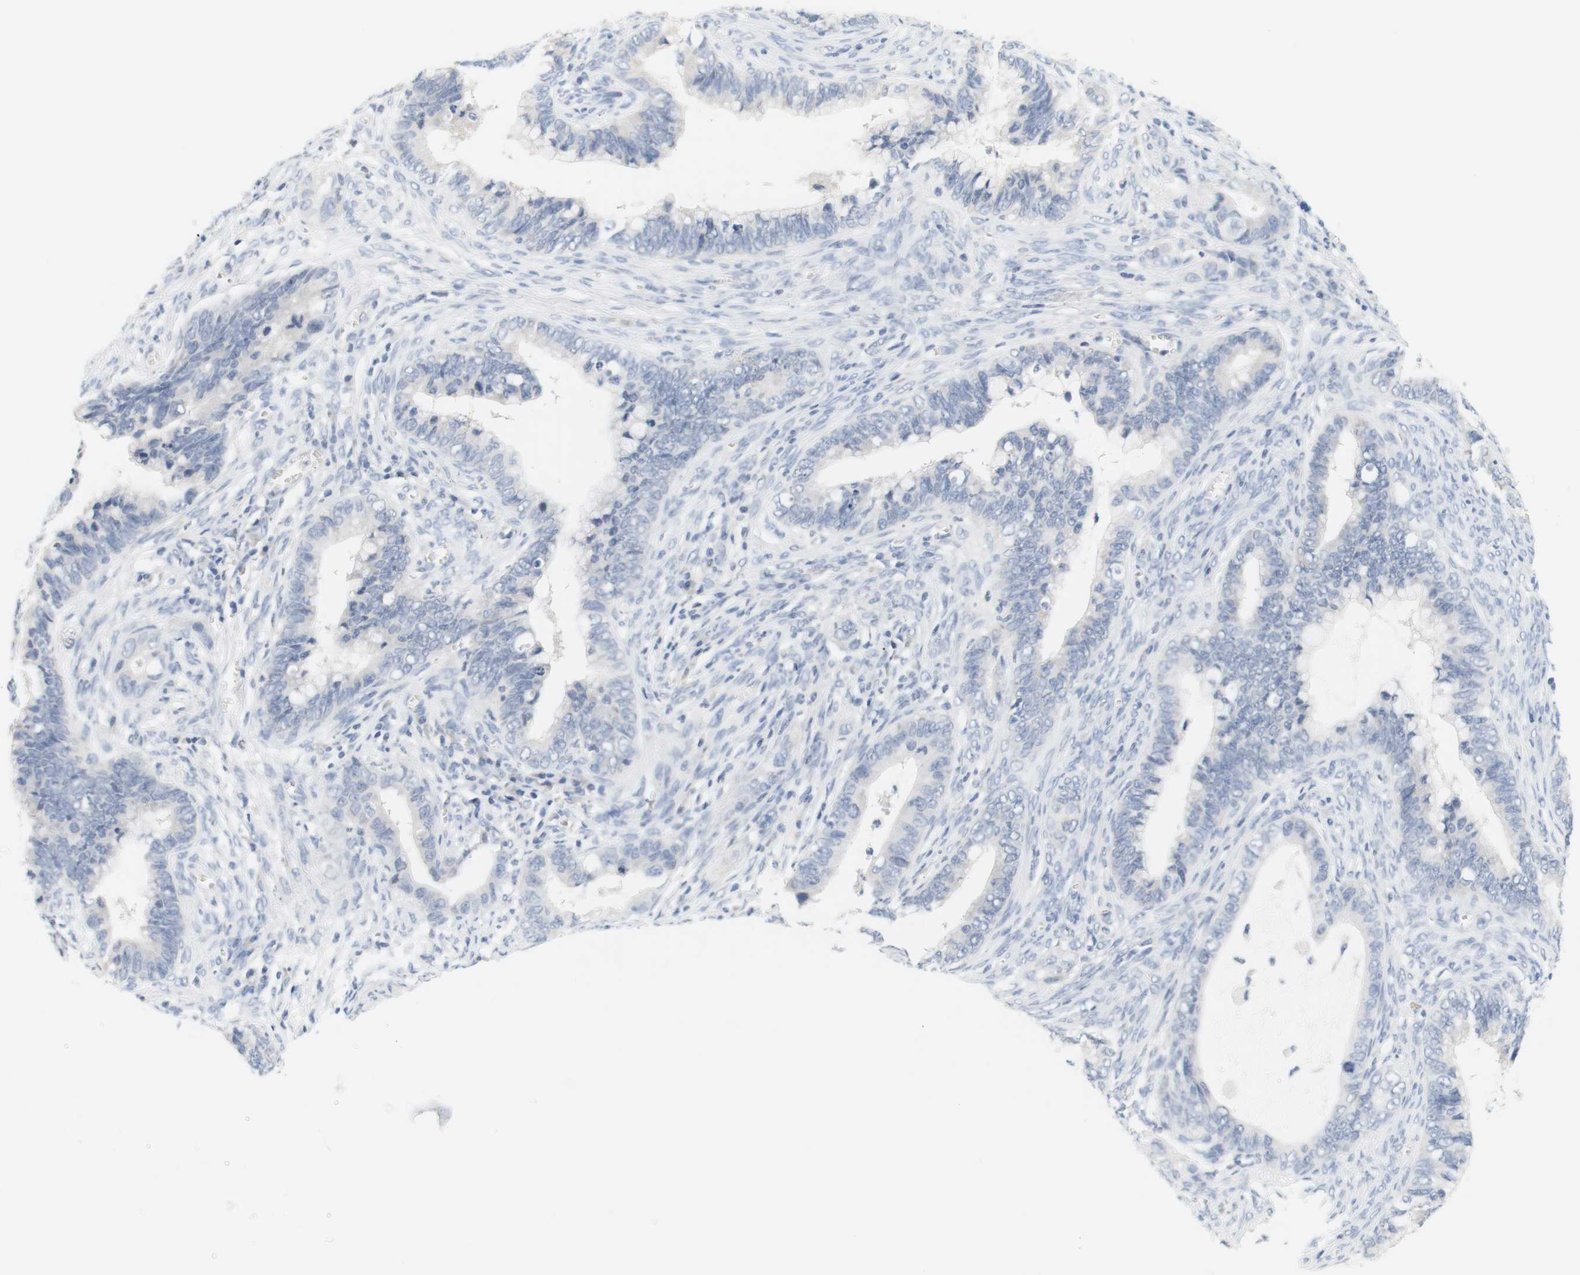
{"staining": {"intensity": "negative", "quantity": "none", "location": "none"}, "tissue": "cervical cancer", "cell_type": "Tumor cells", "image_type": "cancer", "snomed": [{"axis": "morphology", "description": "Adenocarcinoma, NOS"}, {"axis": "topography", "description": "Cervix"}], "caption": "Immunohistochemical staining of human adenocarcinoma (cervical) demonstrates no significant staining in tumor cells.", "gene": "OPRM1", "patient": {"sex": "female", "age": 44}}